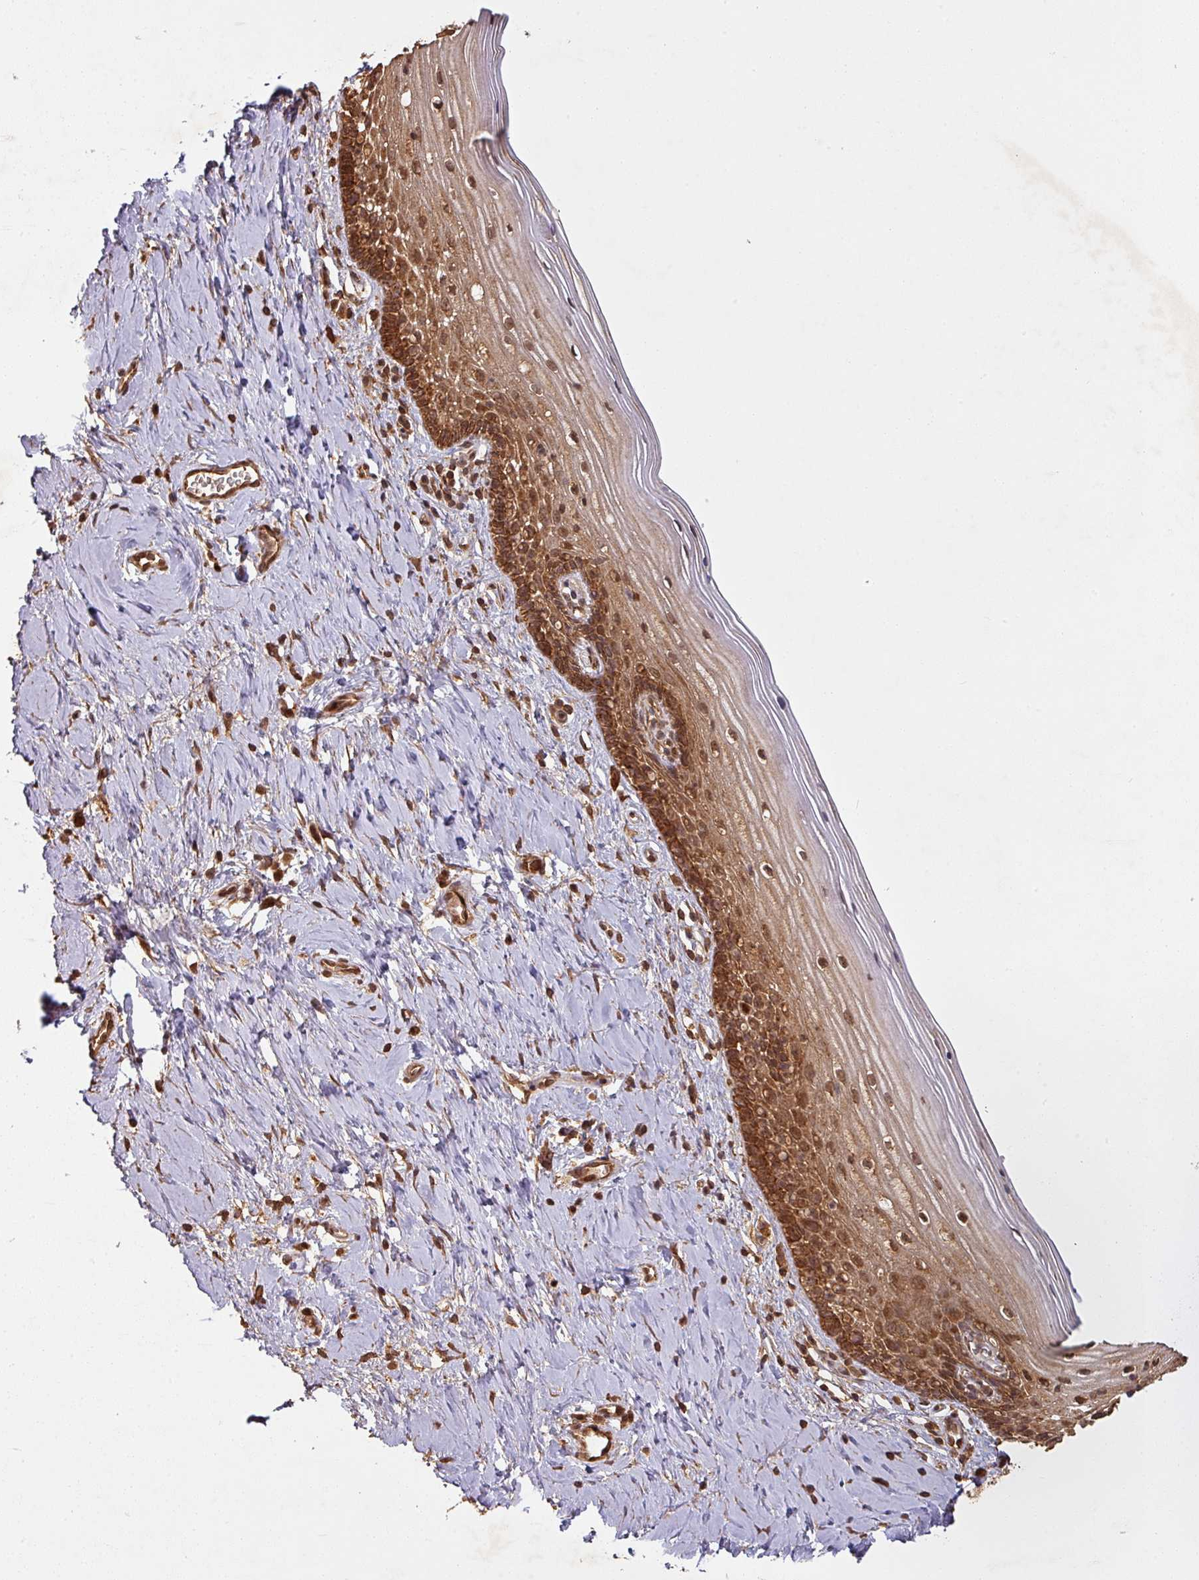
{"staining": {"intensity": "strong", "quantity": ">75%", "location": "cytoplasmic/membranous"}, "tissue": "cervix", "cell_type": "Glandular cells", "image_type": "normal", "snomed": [{"axis": "morphology", "description": "Normal tissue, NOS"}, {"axis": "topography", "description": "Cervix"}], "caption": "A histopathology image of human cervix stained for a protein shows strong cytoplasmic/membranous brown staining in glandular cells. (DAB (3,3'-diaminobenzidine) IHC, brown staining for protein, blue staining for nuclei).", "gene": "ZNF322", "patient": {"sex": "female", "age": 44}}